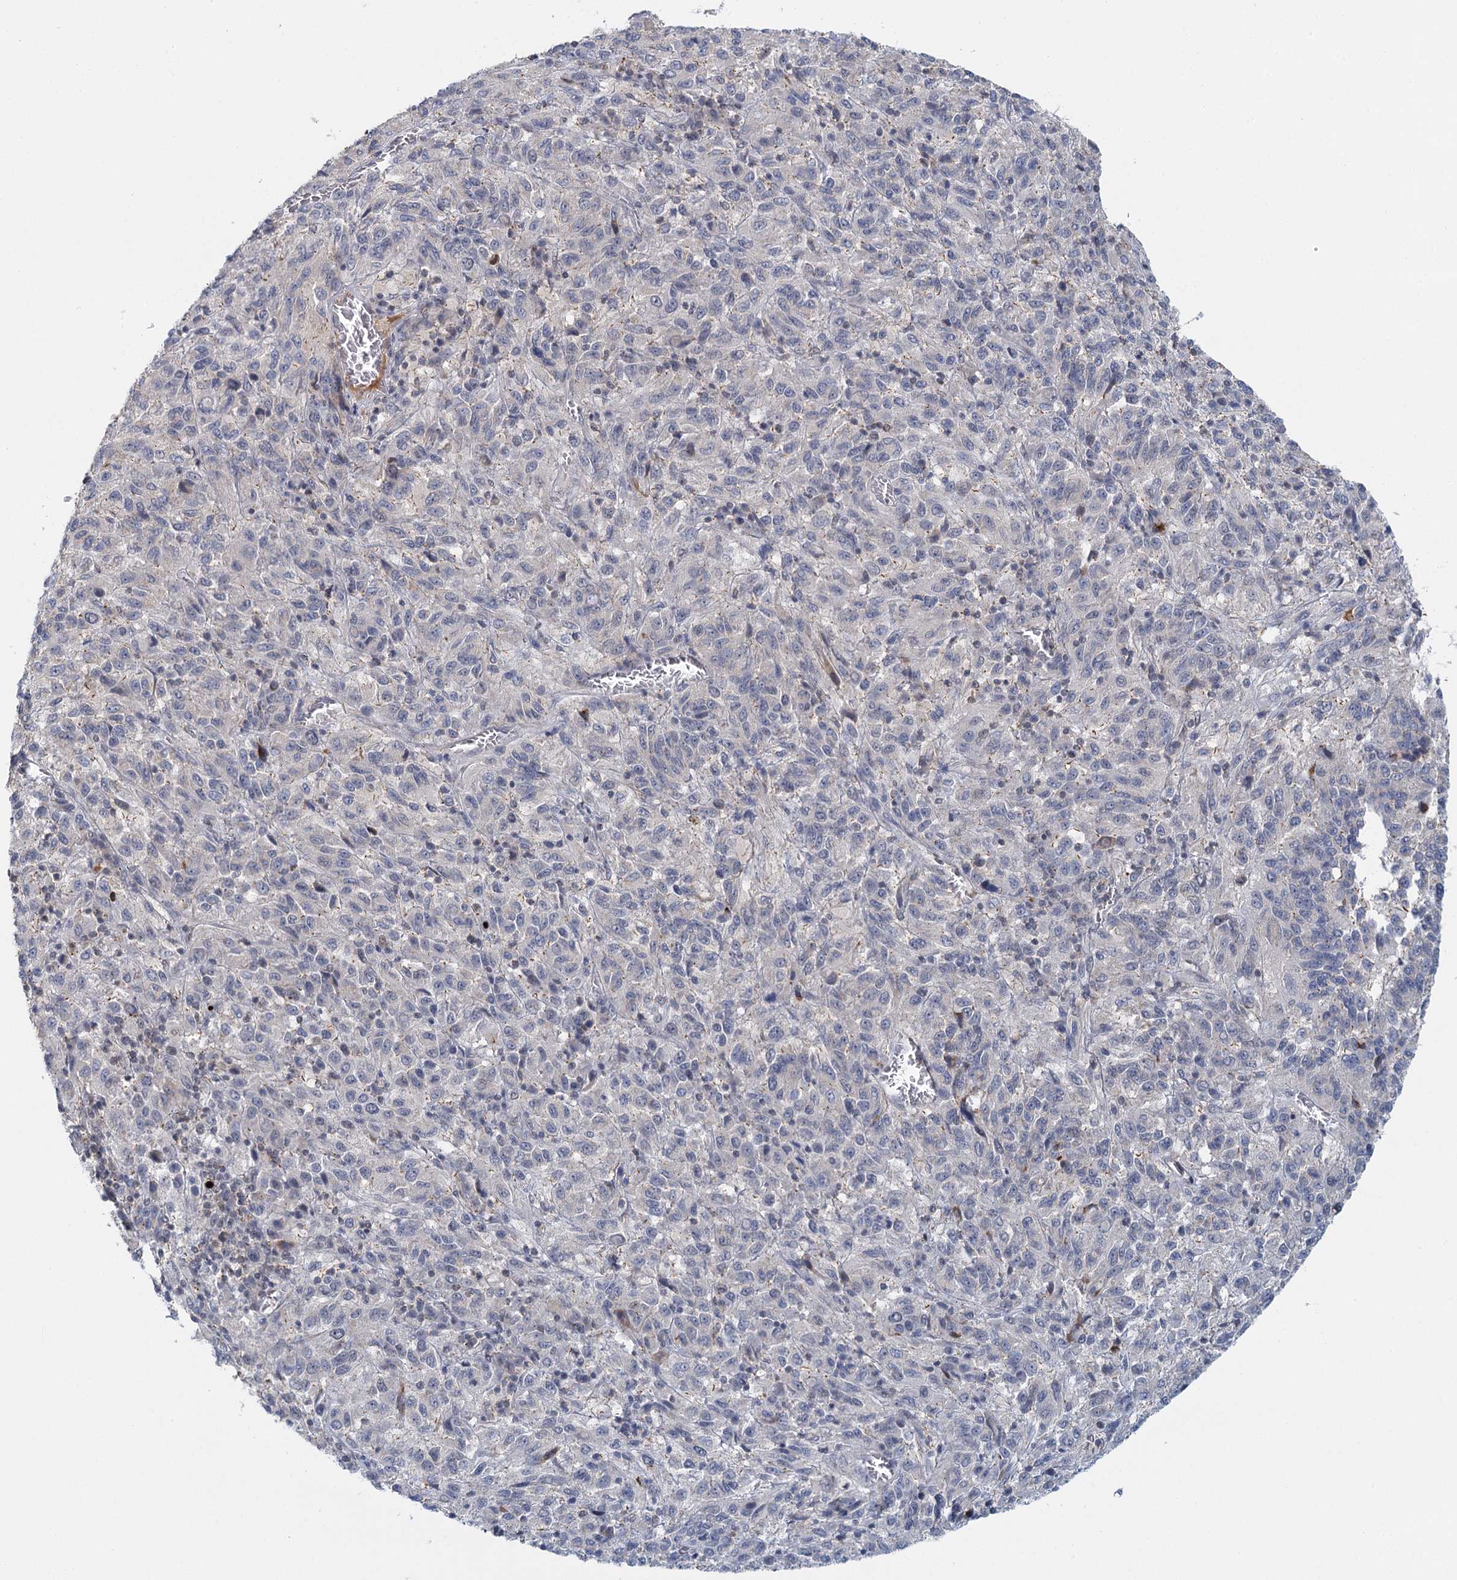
{"staining": {"intensity": "negative", "quantity": "none", "location": "none"}, "tissue": "melanoma", "cell_type": "Tumor cells", "image_type": "cancer", "snomed": [{"axis": "morphology", "description": "Malignant melanoma, Metastatic site"}, {"axis": "topography", "description": "Lung"}], "caption": "Immunohistochemistry (IHC) micrograph of melanoma stained for a protein (brown), which displays no positivity in tumor cells.", "gene": "GPATCH11", "patient": {"sex": "male", "age": 64}}